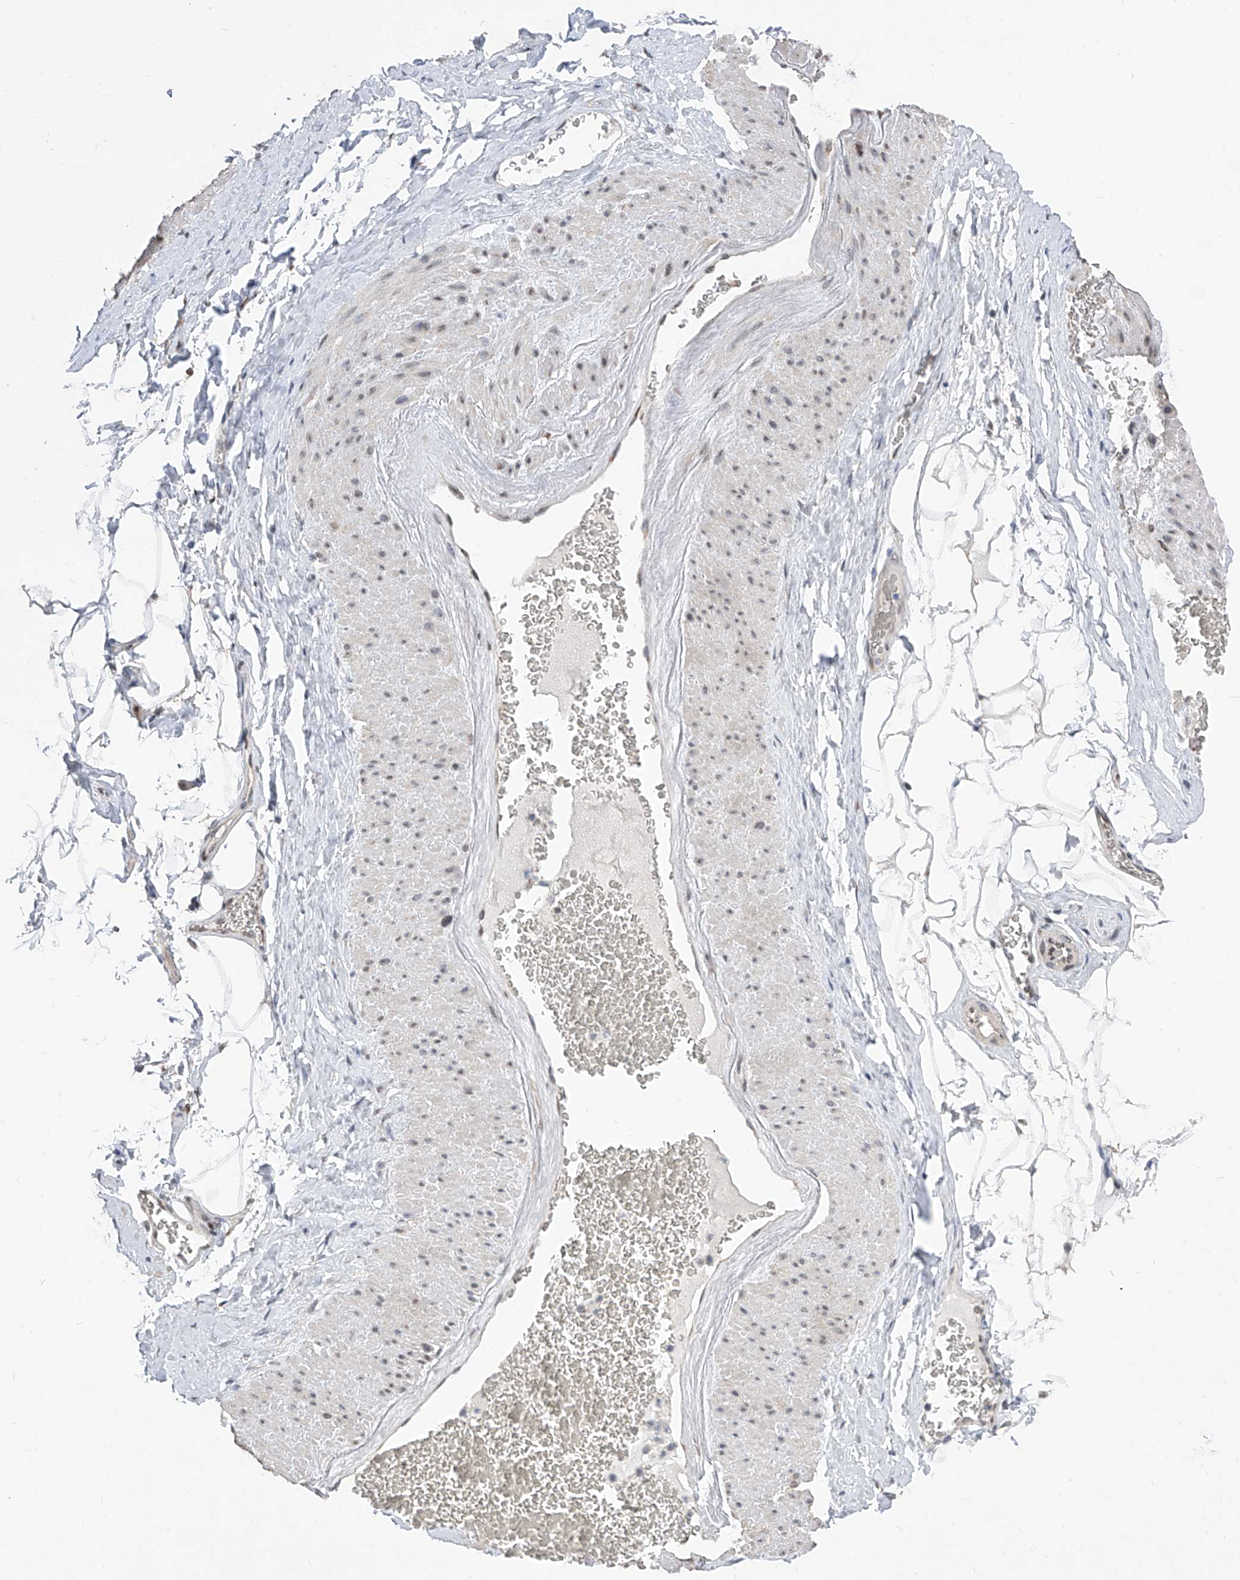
{"staining": {"intensity": "negative", "quantity": "none", "location": "none"}, "tissue": "adipose tissue", "cell_type": "Adipocytes", "image_type": "normal", "snomed": [{"axis": "morphology", "description": "Normal tissue, NOS"}, {"axis": "morphology", "description": "Adenocarcinoma, Low grade"}, {"axis": "topography", "description": "Prostate"}, {"axis": "topography", "description": "Peripheral nerve tissue"}], "caption": "IHC photomicrograph of normal adipose tissue: adipose tissue stained with DAB reveals no significant protein expression in adipocytes.", "gene": "CETN1", "patient": {"sex": "male", "age": 63}}